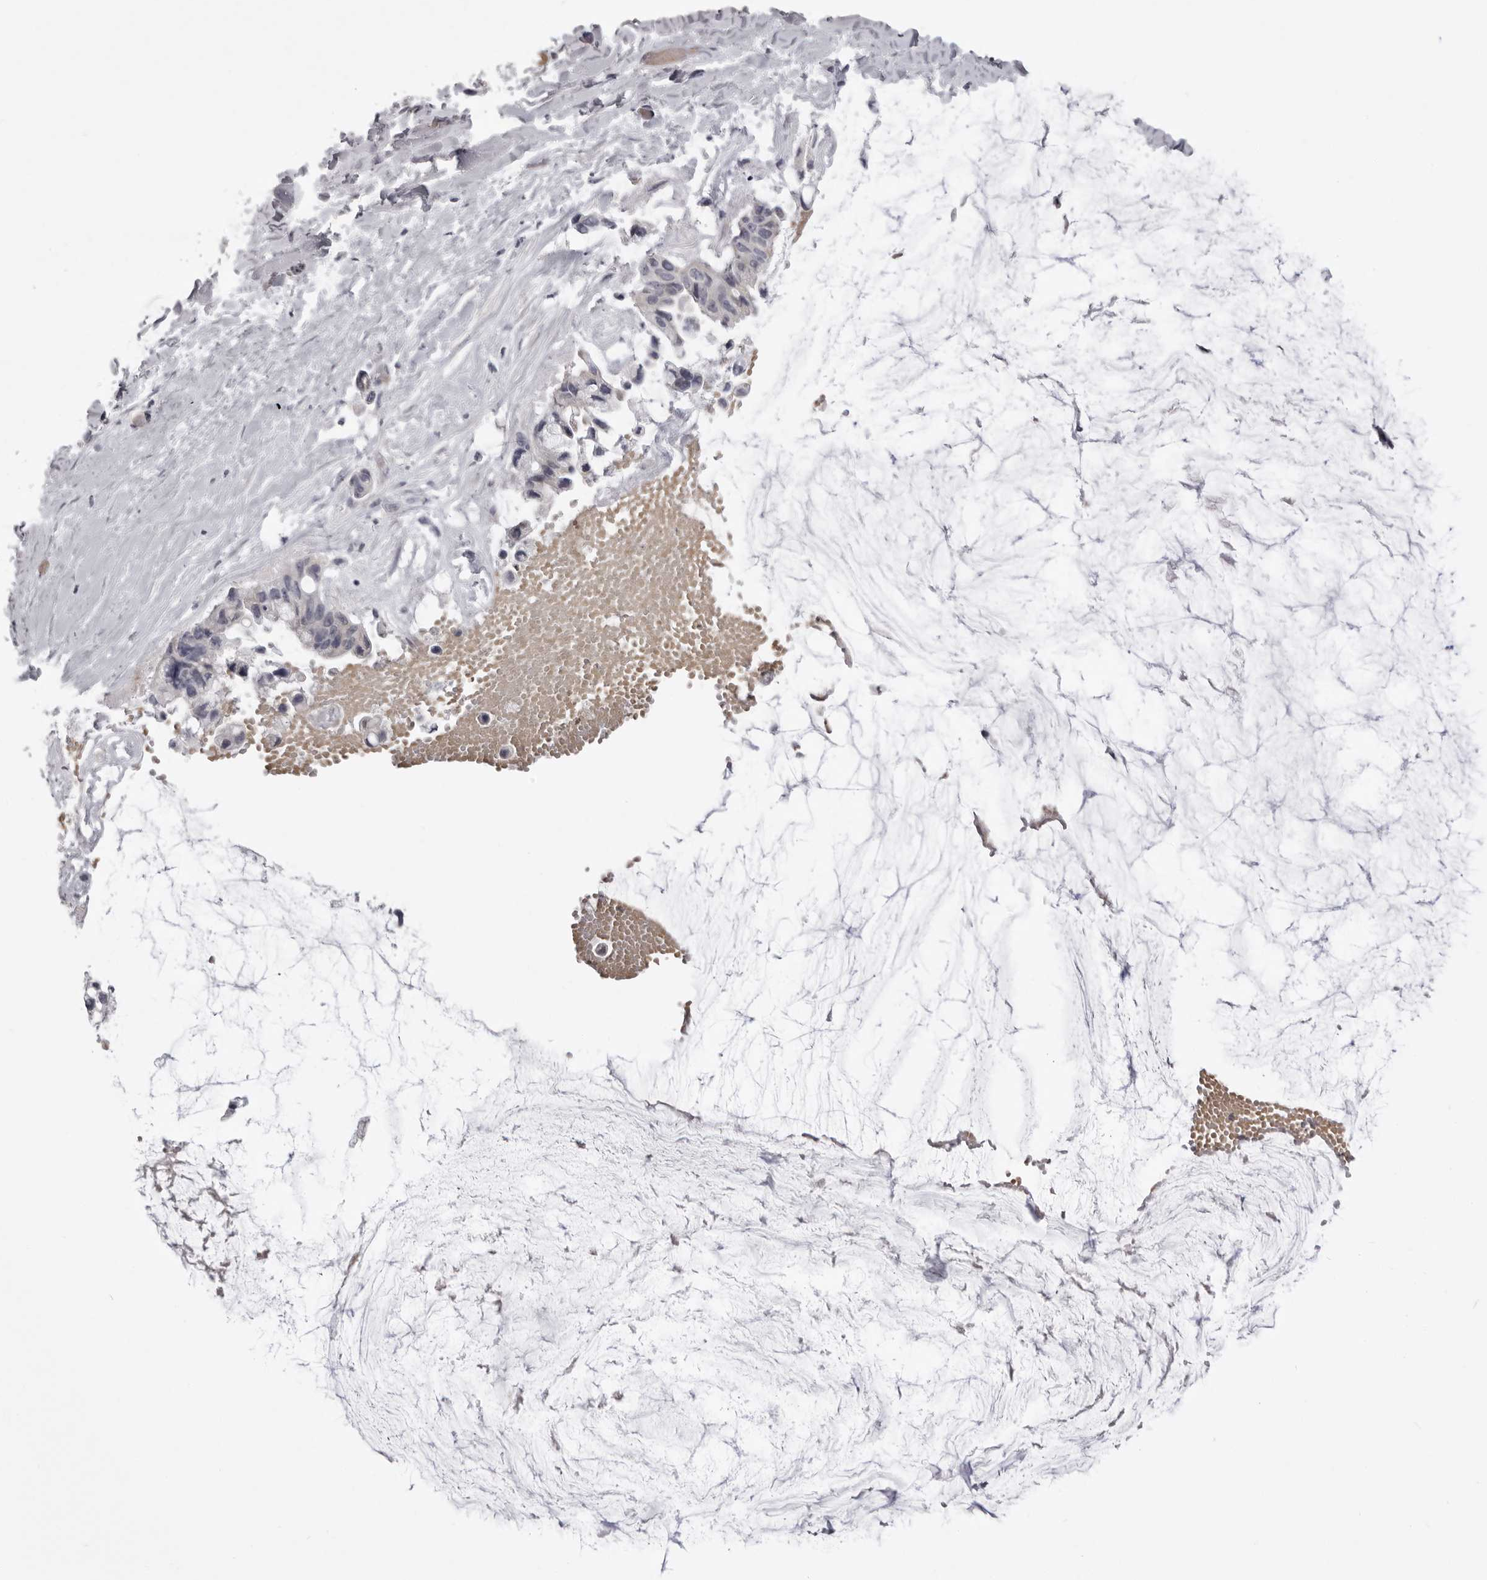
{"staining": {"intensity": "negative", "quantity": "none", "location": "none"}, "tissue": "ovarian cancer", "cell_type": "Tumor cells", "image_type": "cancer", "snomed": [{"axis": "morphology", "description": "Cystadenocarcinoma, mucinous, NOS"}, {"axis": "topography", "description": "Ovary"}], "caption": "DAB immunohistochemical staining of ovarian cancer displays no significant staining in tumor cells. Brightfield microscopy of immunohistochemistry (IHC) stained with DAB (brown) and hematoxylin (blue), captured at high magnification.", "gene": "EPHA10", "patient": {"sex": "female", "age": 39}}